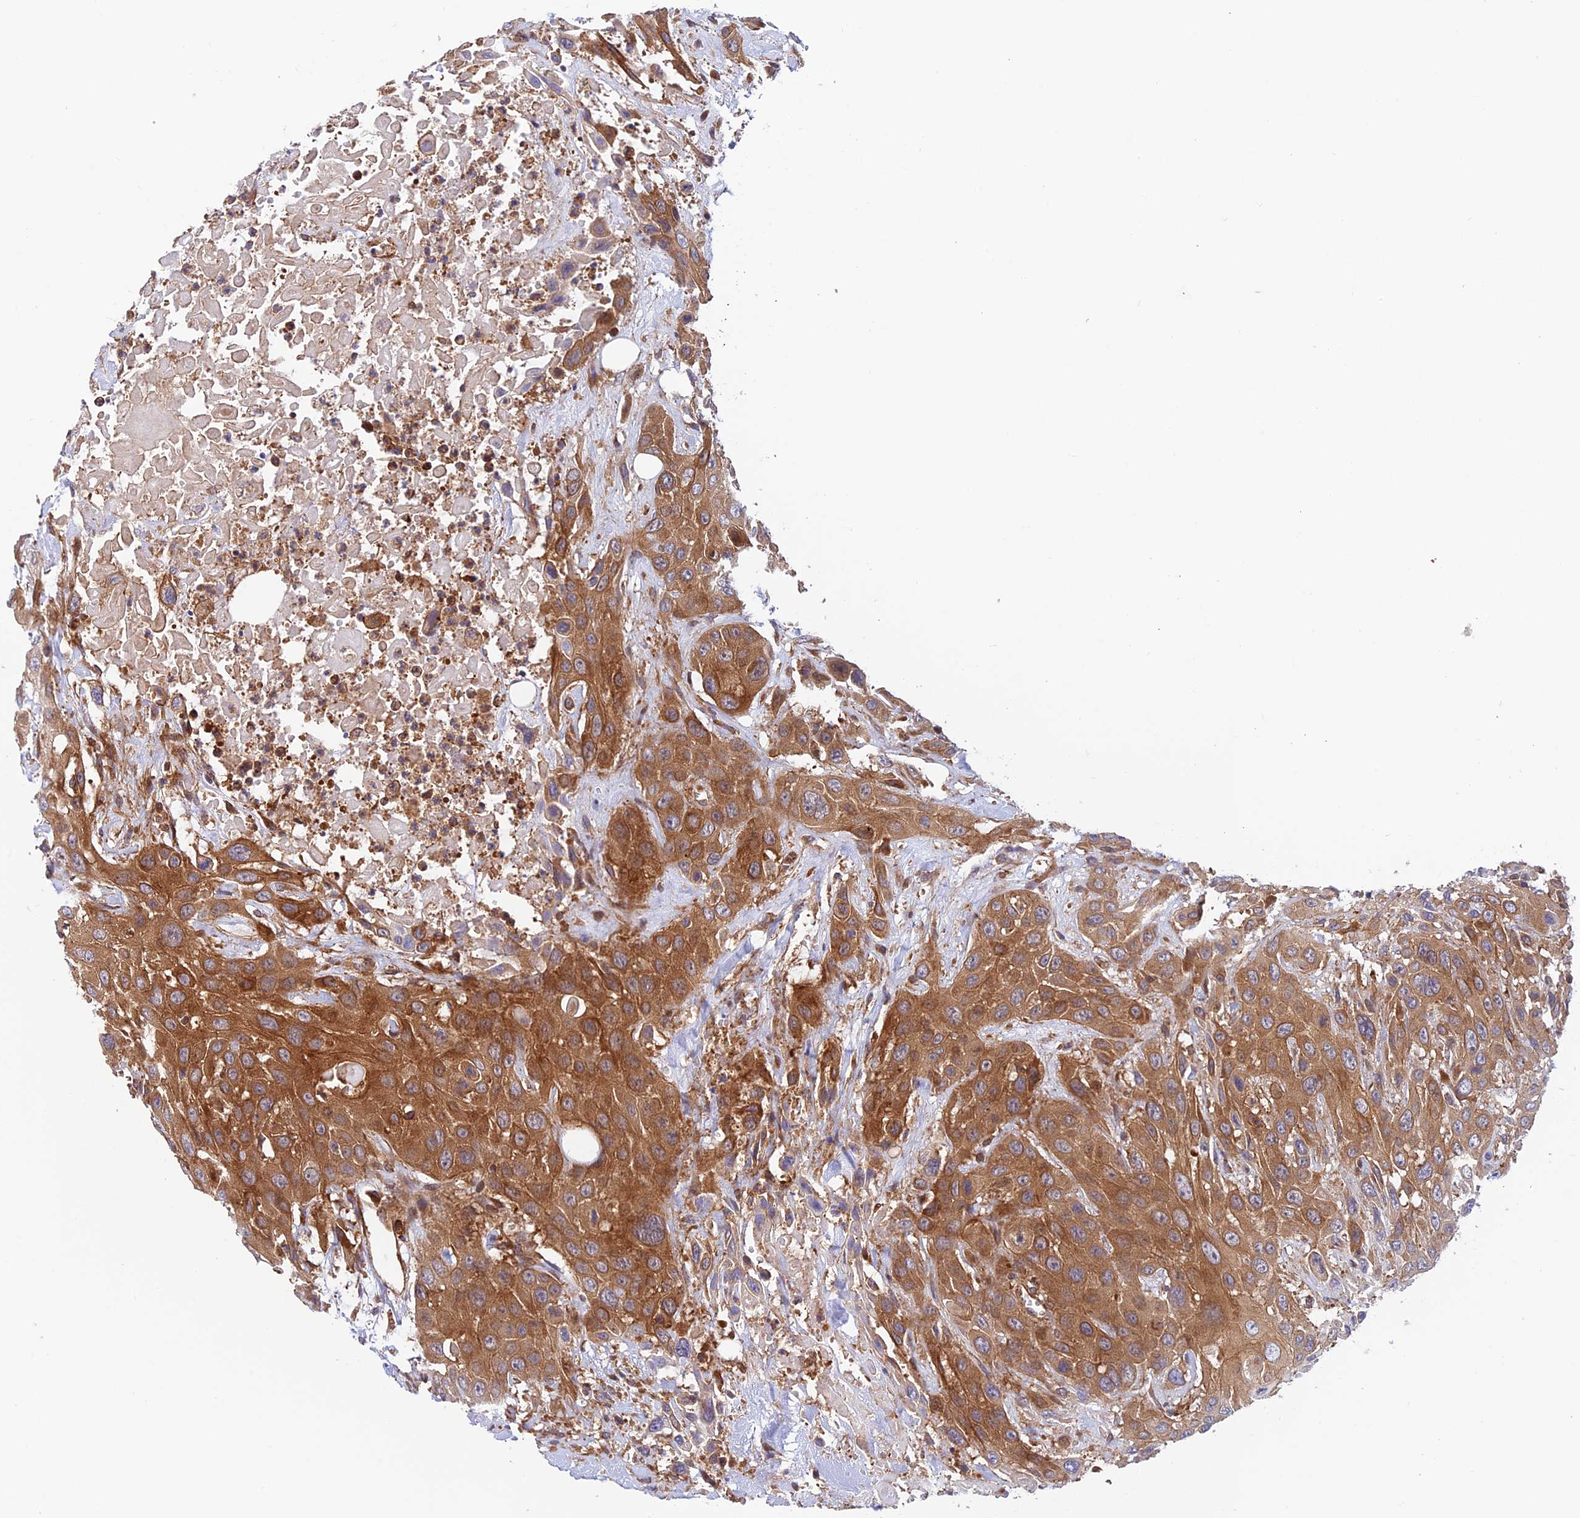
{"staining": {"intensity": "strong", "quantity": ">75%", "location": "cytoplasmic/membranous"}, "tissue": "head and neck cancer", "cell_type": "Tumor cells", "image_type": "cancer", "snomed": [{"axis": "morphology", "description": "Squamous cell carcinoma, NOS"}, {"axis": "topography", "description": "Head-Neck"}], "caption": "This image exhibits immunohistochemistry staining of squamous cell carcinoma (head and neck), with high strong cytoplasmic/membranous staining in approximately >75% of tumor cells.", "gene": "EVI5L", "patient": {"sex": "male", "age": 81}}